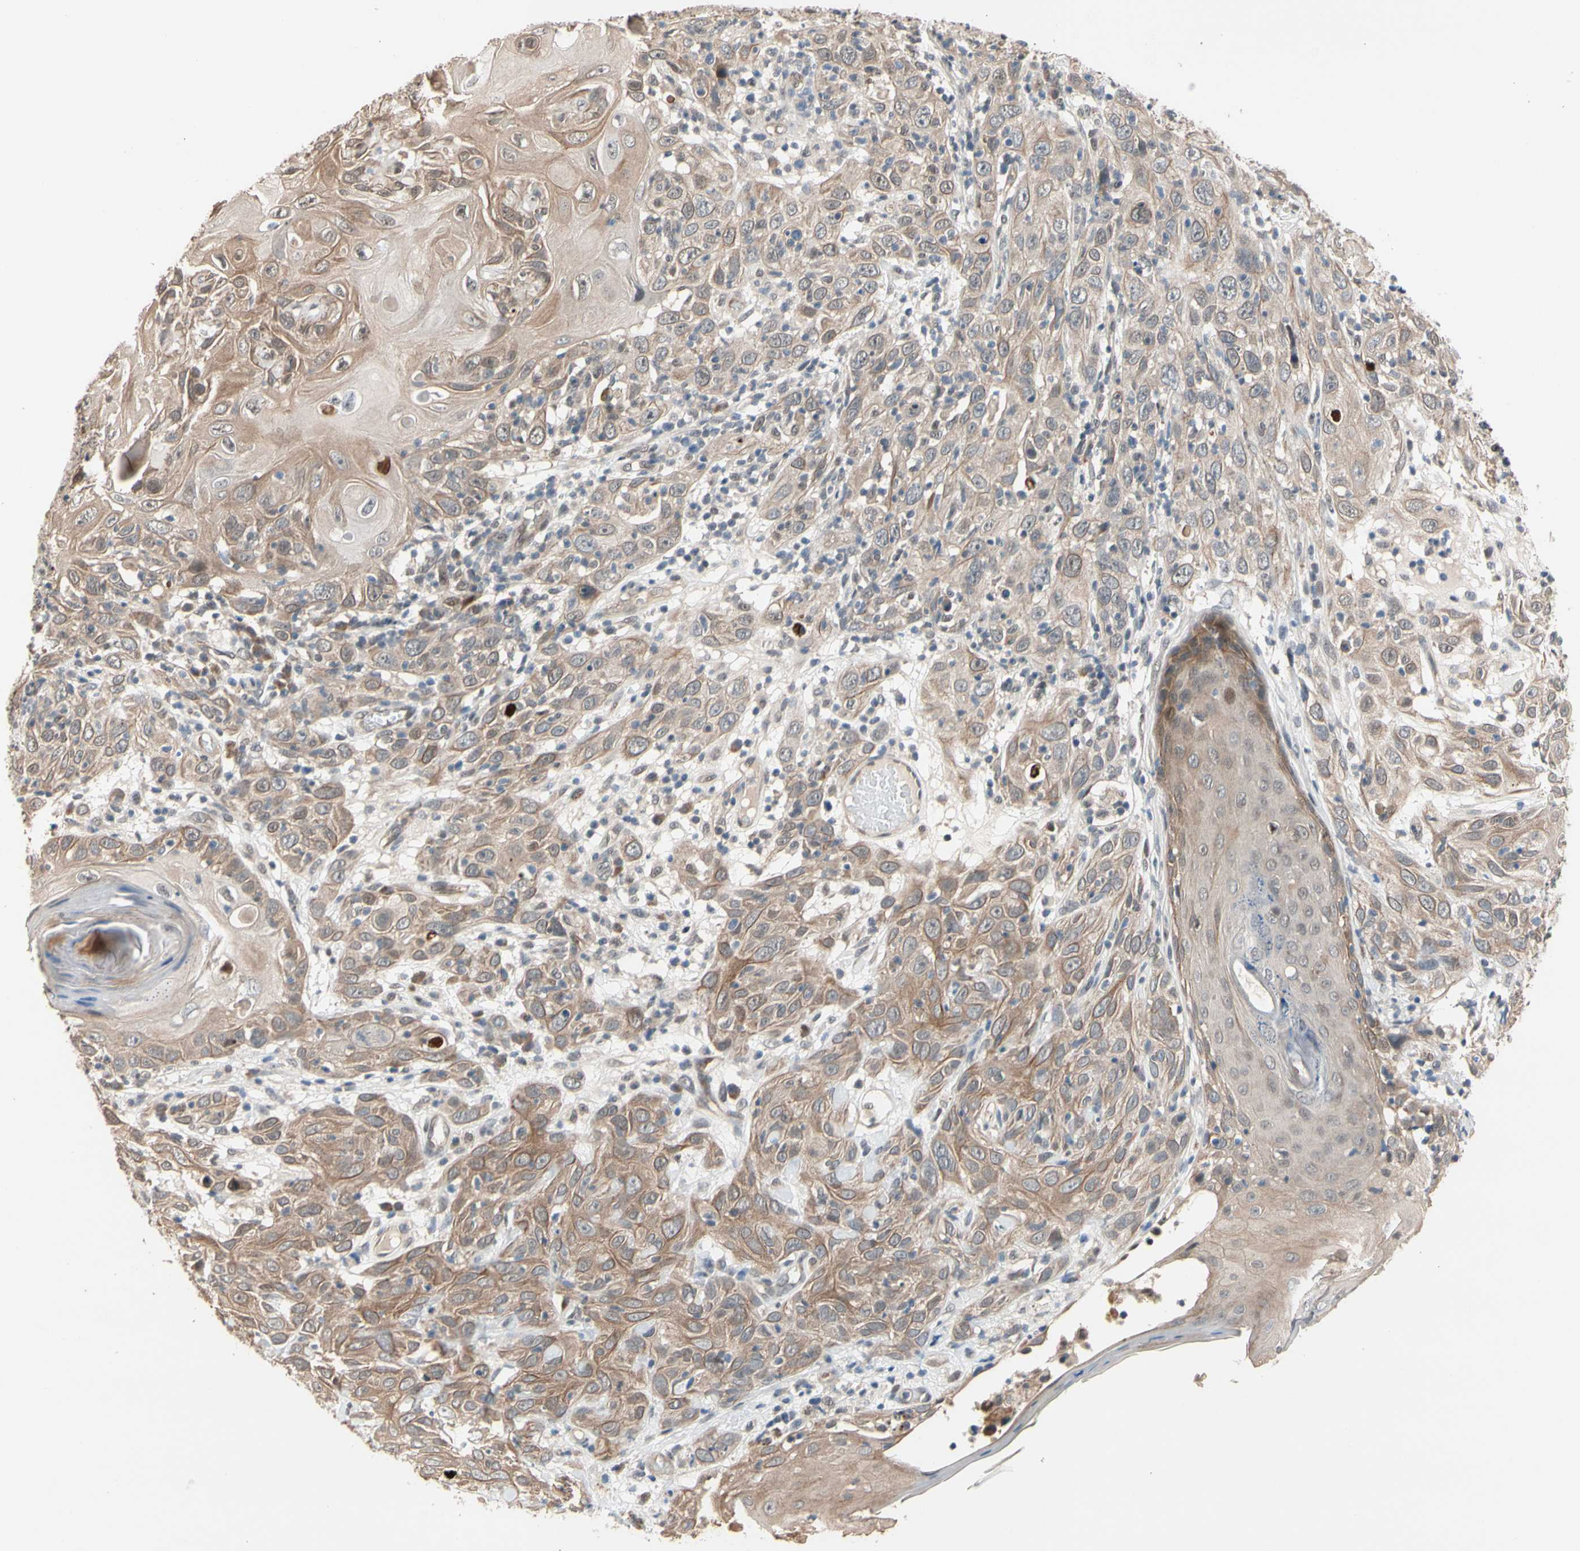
{"staining": {"intensity": "moderate", "quantity": ">75%", "location": "cytoplasmic/membranous,nuclear"}, "tissue": "skin cancer", "cell_type": "Tumor cells", "image_type": "cancer", "snomed": [{"axis": "morphology", "description": "Squamous cell carcinoma, NOS"}, {"axis": "topography", "description": "Skin"}], "caption": "Skin squamous cell carcinoma stained for a protein reveals moderate cytoplasmic/membranous and nuclear positivity in tumor cells. The staining was performed using DAB to visualize the protein expression in brown, while the nuclei were stained in blue with hematoxylin (Magnification: 20x).", "gene": "NGEF", "patient": {"sex": "female", "age": 88}}